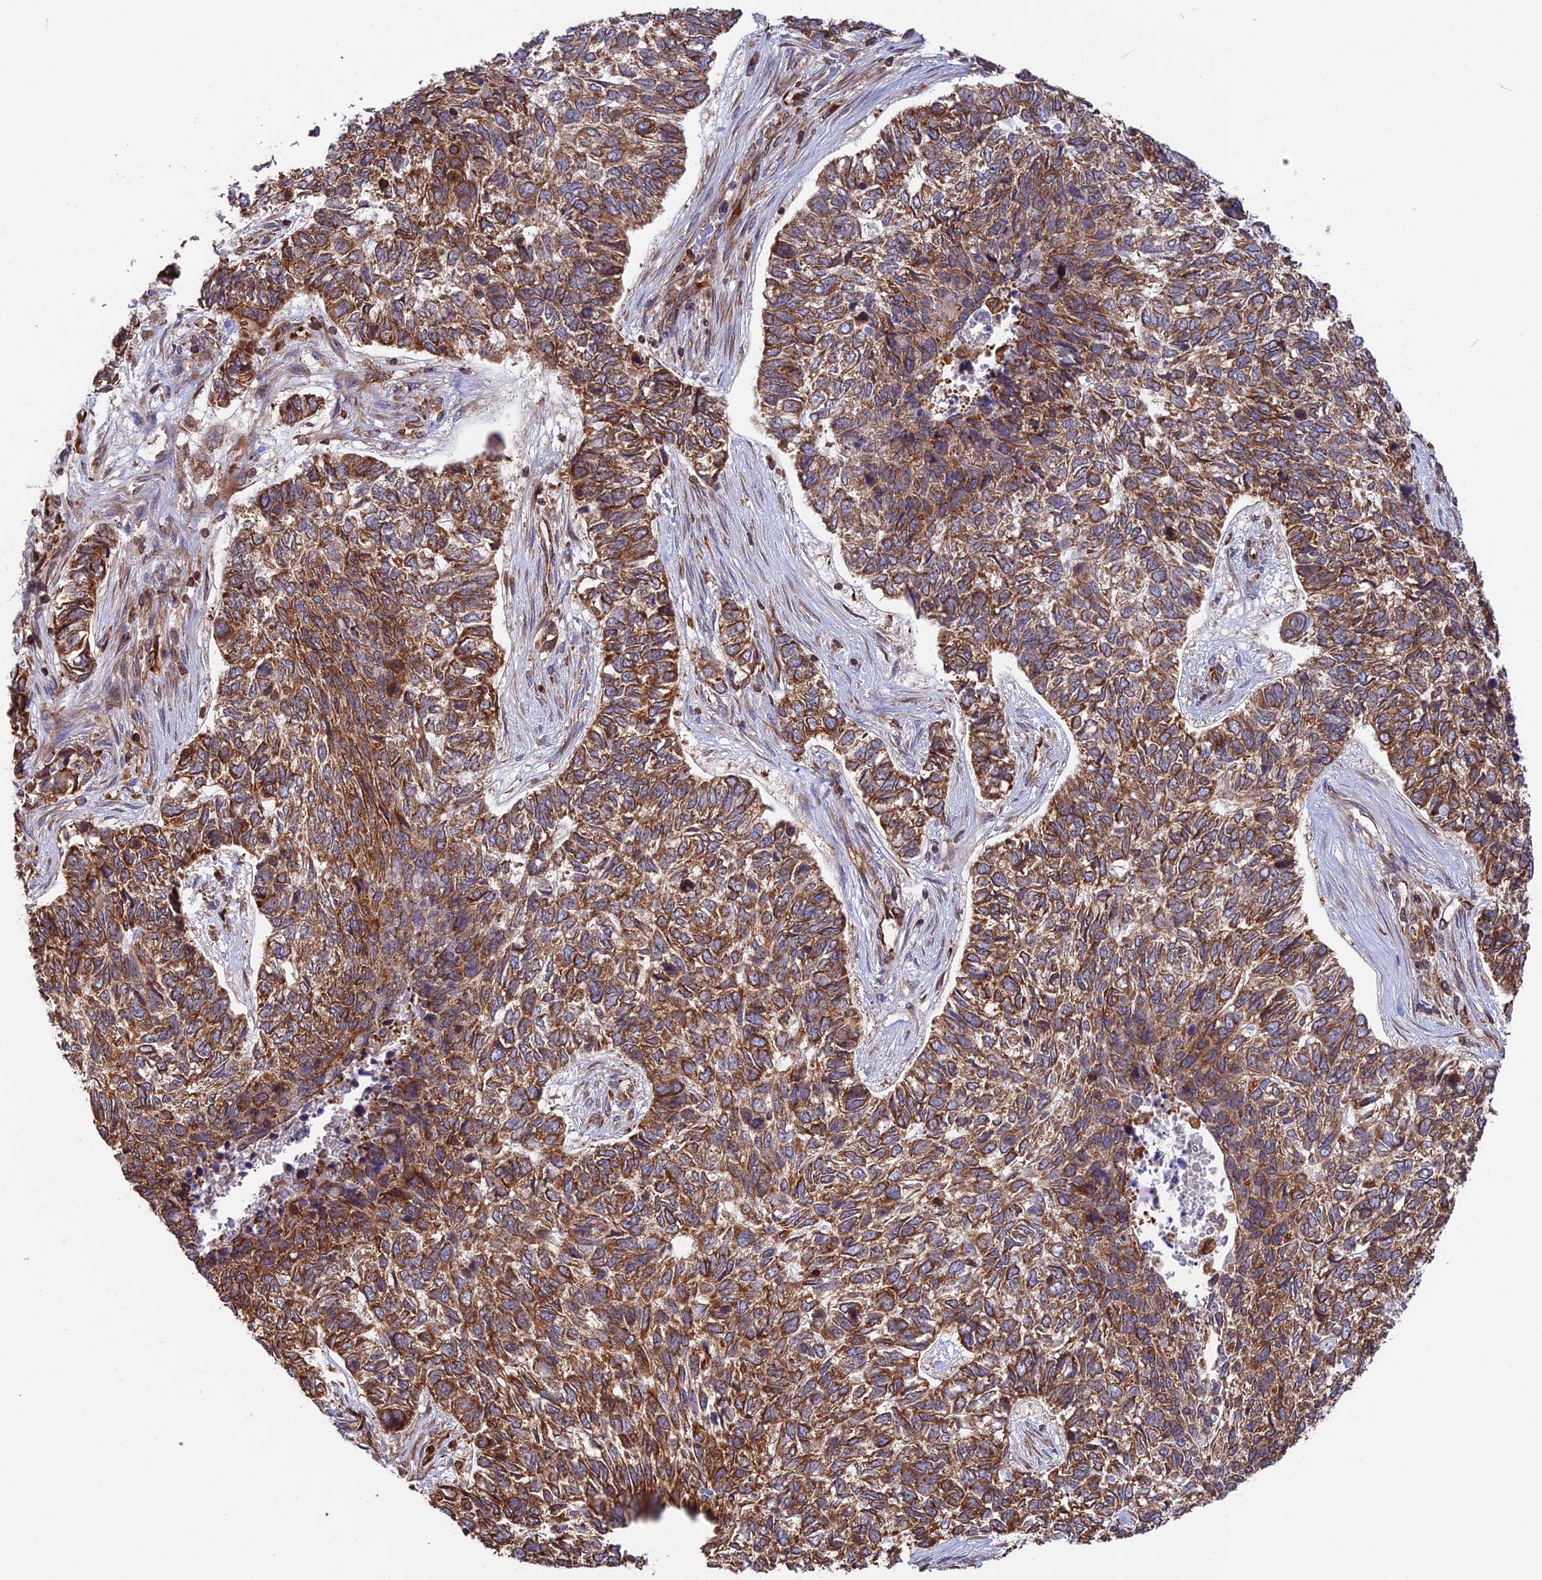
{"staining": {"intensity": "strong", "quantity": ">75%", "location": "cytoplasmic/membranous"}, "tissue": "skin cancer", "cell_type": "Tumor cells", "image_type": "cancer", "snomed": [{"axis": "morphology", "description": "Basal cell carcinoma"}, {"axis": "topography", "description": "Skin"}], "caption": "Strong cytoplasmic/membranous protein positivity is appreciated in approximately >75% of tumor cells in basal cell carcinoma (skin). The staining was performed using DAB to visualize the protein expression in brown, while the nuclei were stained in blue with hematoxylin (Magnification: 20x).", "gene": "WDR1", "patient": {"sex": "female", "age": 65}}